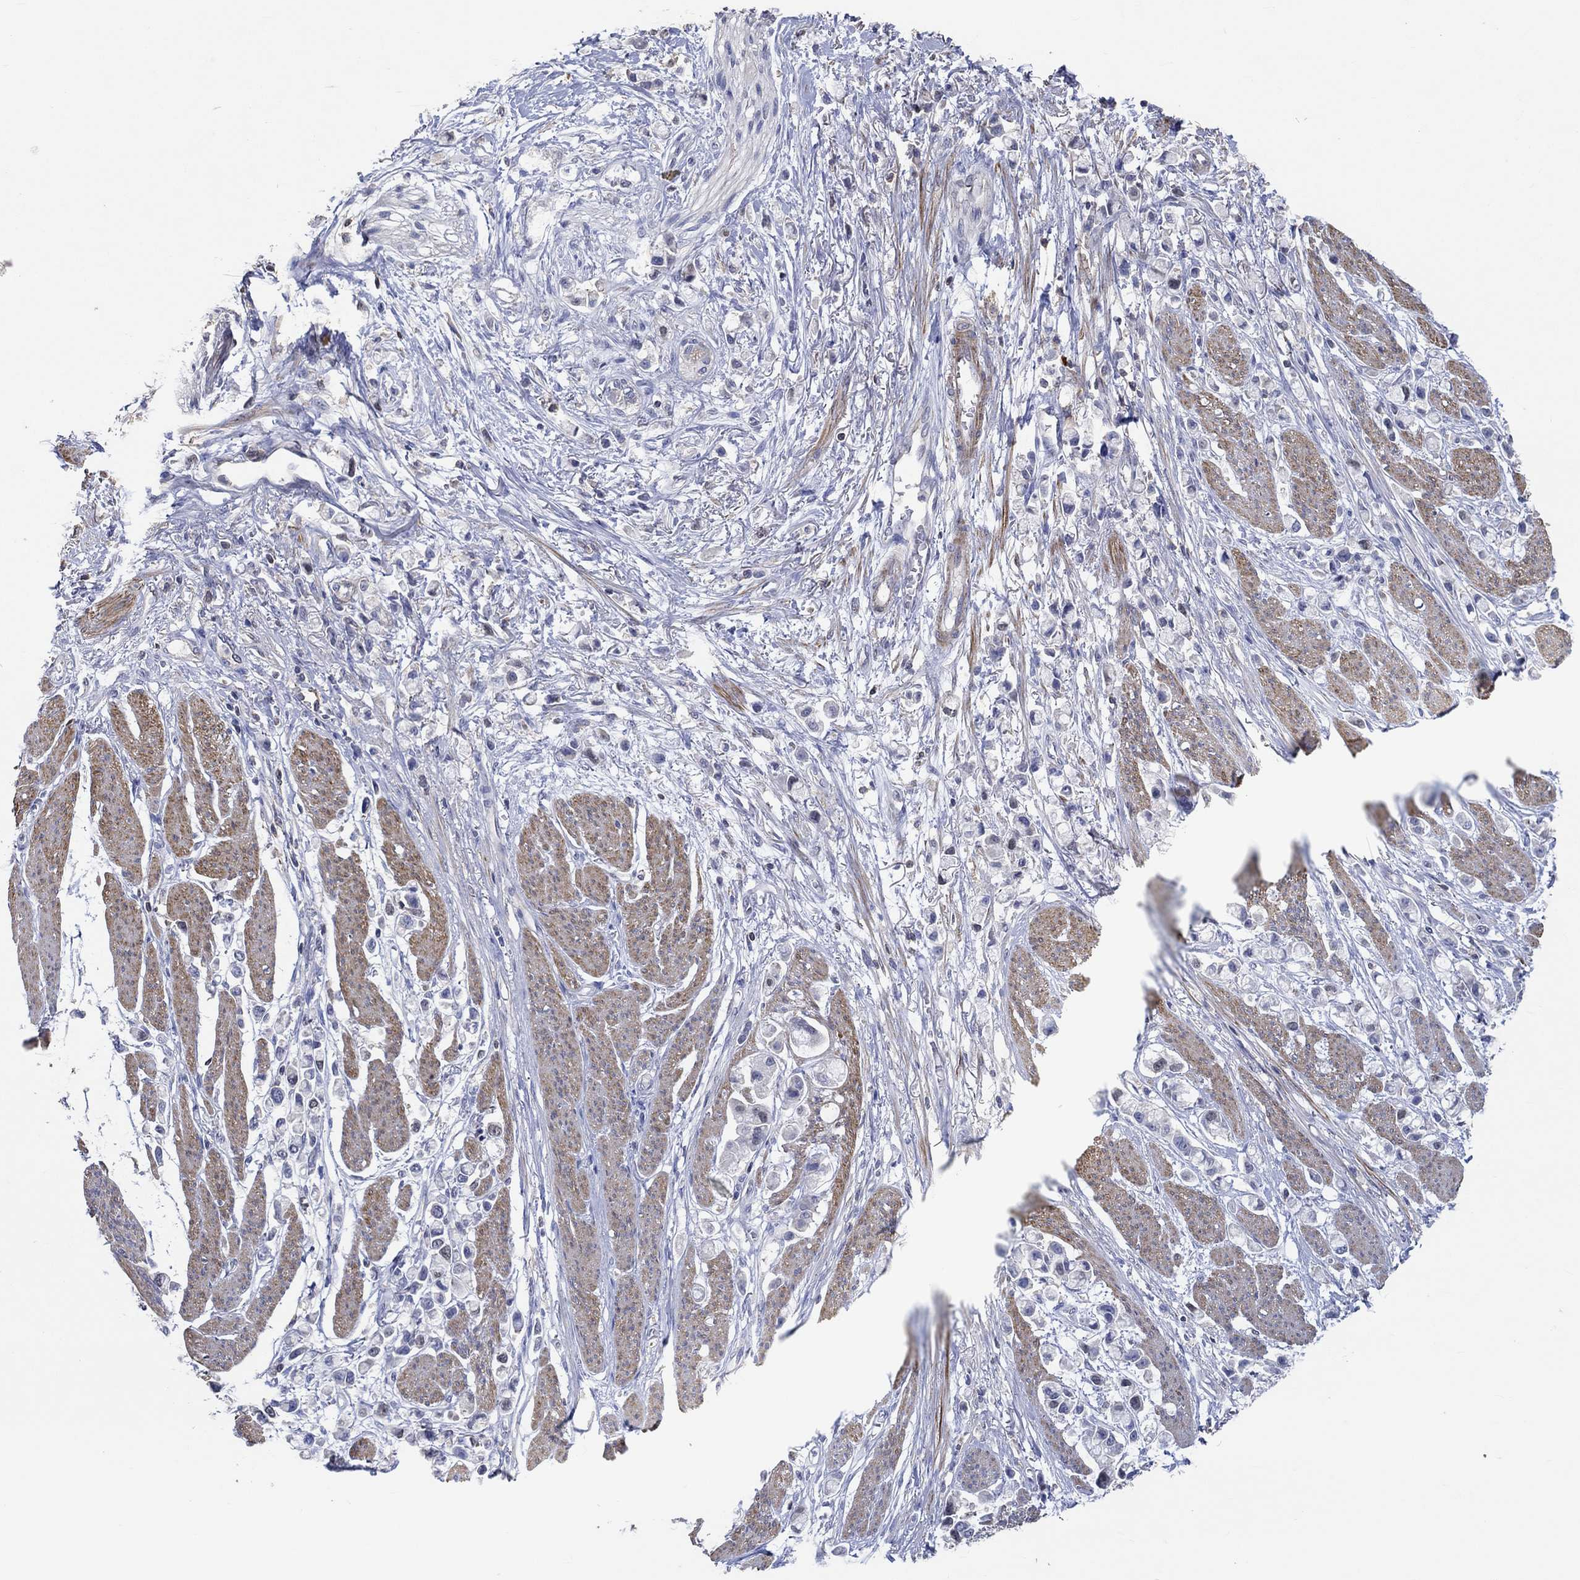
{"staining": {"intensity": "negative", "quantity": "none", "location": "none"}, "tissue": "stomach cancer", "cell_type": "Tumor cells", "image_type": "cancer", "snomed": [{"axis": "morphology", "description": "Adenocarcinoma, NOS"}, {"axis": "topography", "description": "Stomach"}], "caption": "Tumor cells show no significant staining in adenocarcinoma (stomach).", "gene": "TNFAIP8L3", "patient": {"sex": "female", "age": 81}}